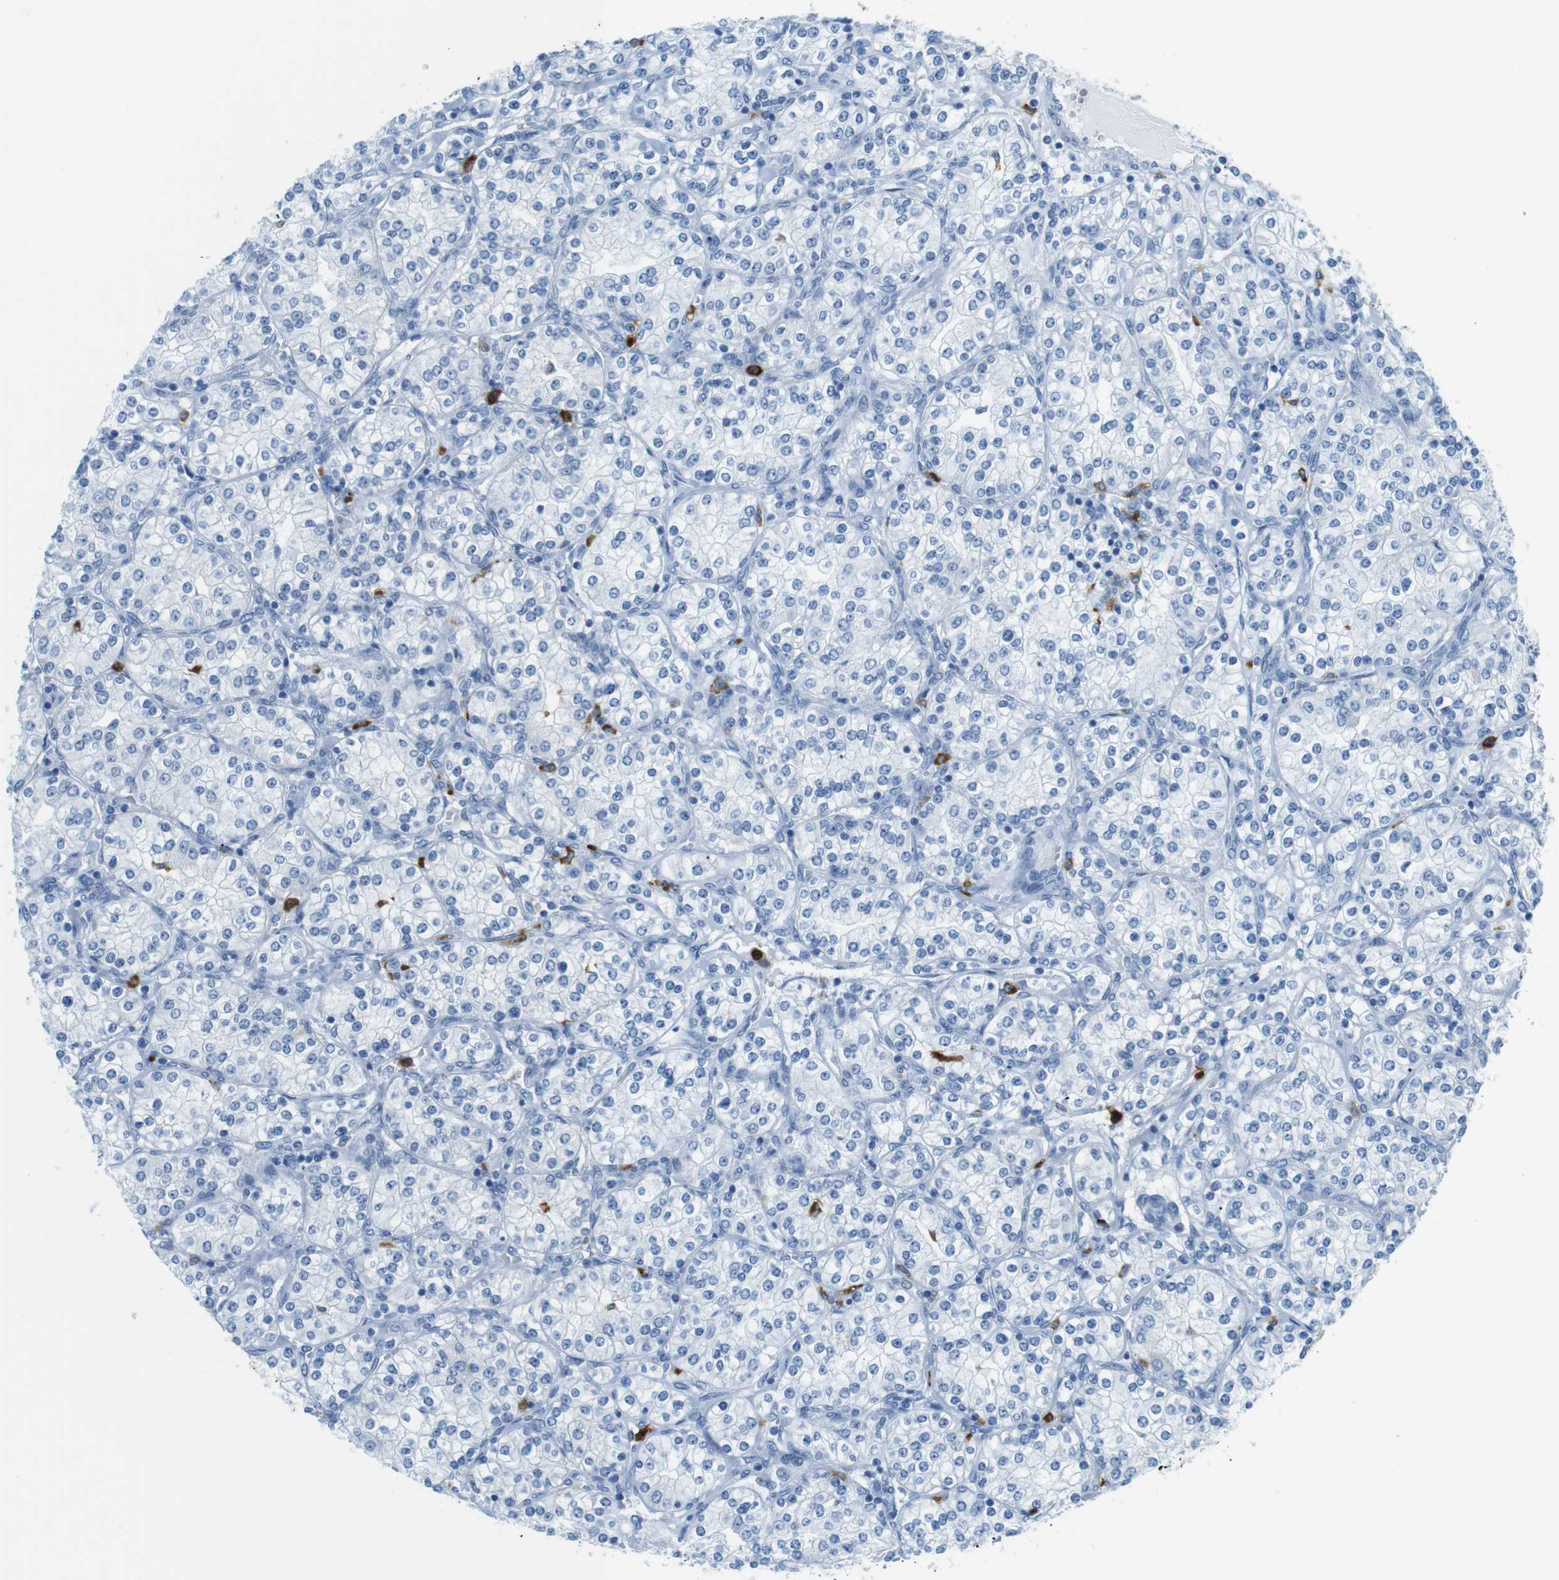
{"staining": {"intensity": "negative", "quantity": "none", "location": "none"}, "tissue": "renal cancer", "cell_type": "Tumor cells", "image_type": "cancer", "snomed": [{"axis": "morphology", "description": "Adenocarcinoma, NOS"}, {"axis": "topography", "description": "Kidney"}], "caption": "This is an IHC histopathology image of renal cancer (adenocarcinoma). There is no positivity in tumor cells.", "gene": "MCEMP1", "patient": {"sex": "male", "age": 77}}